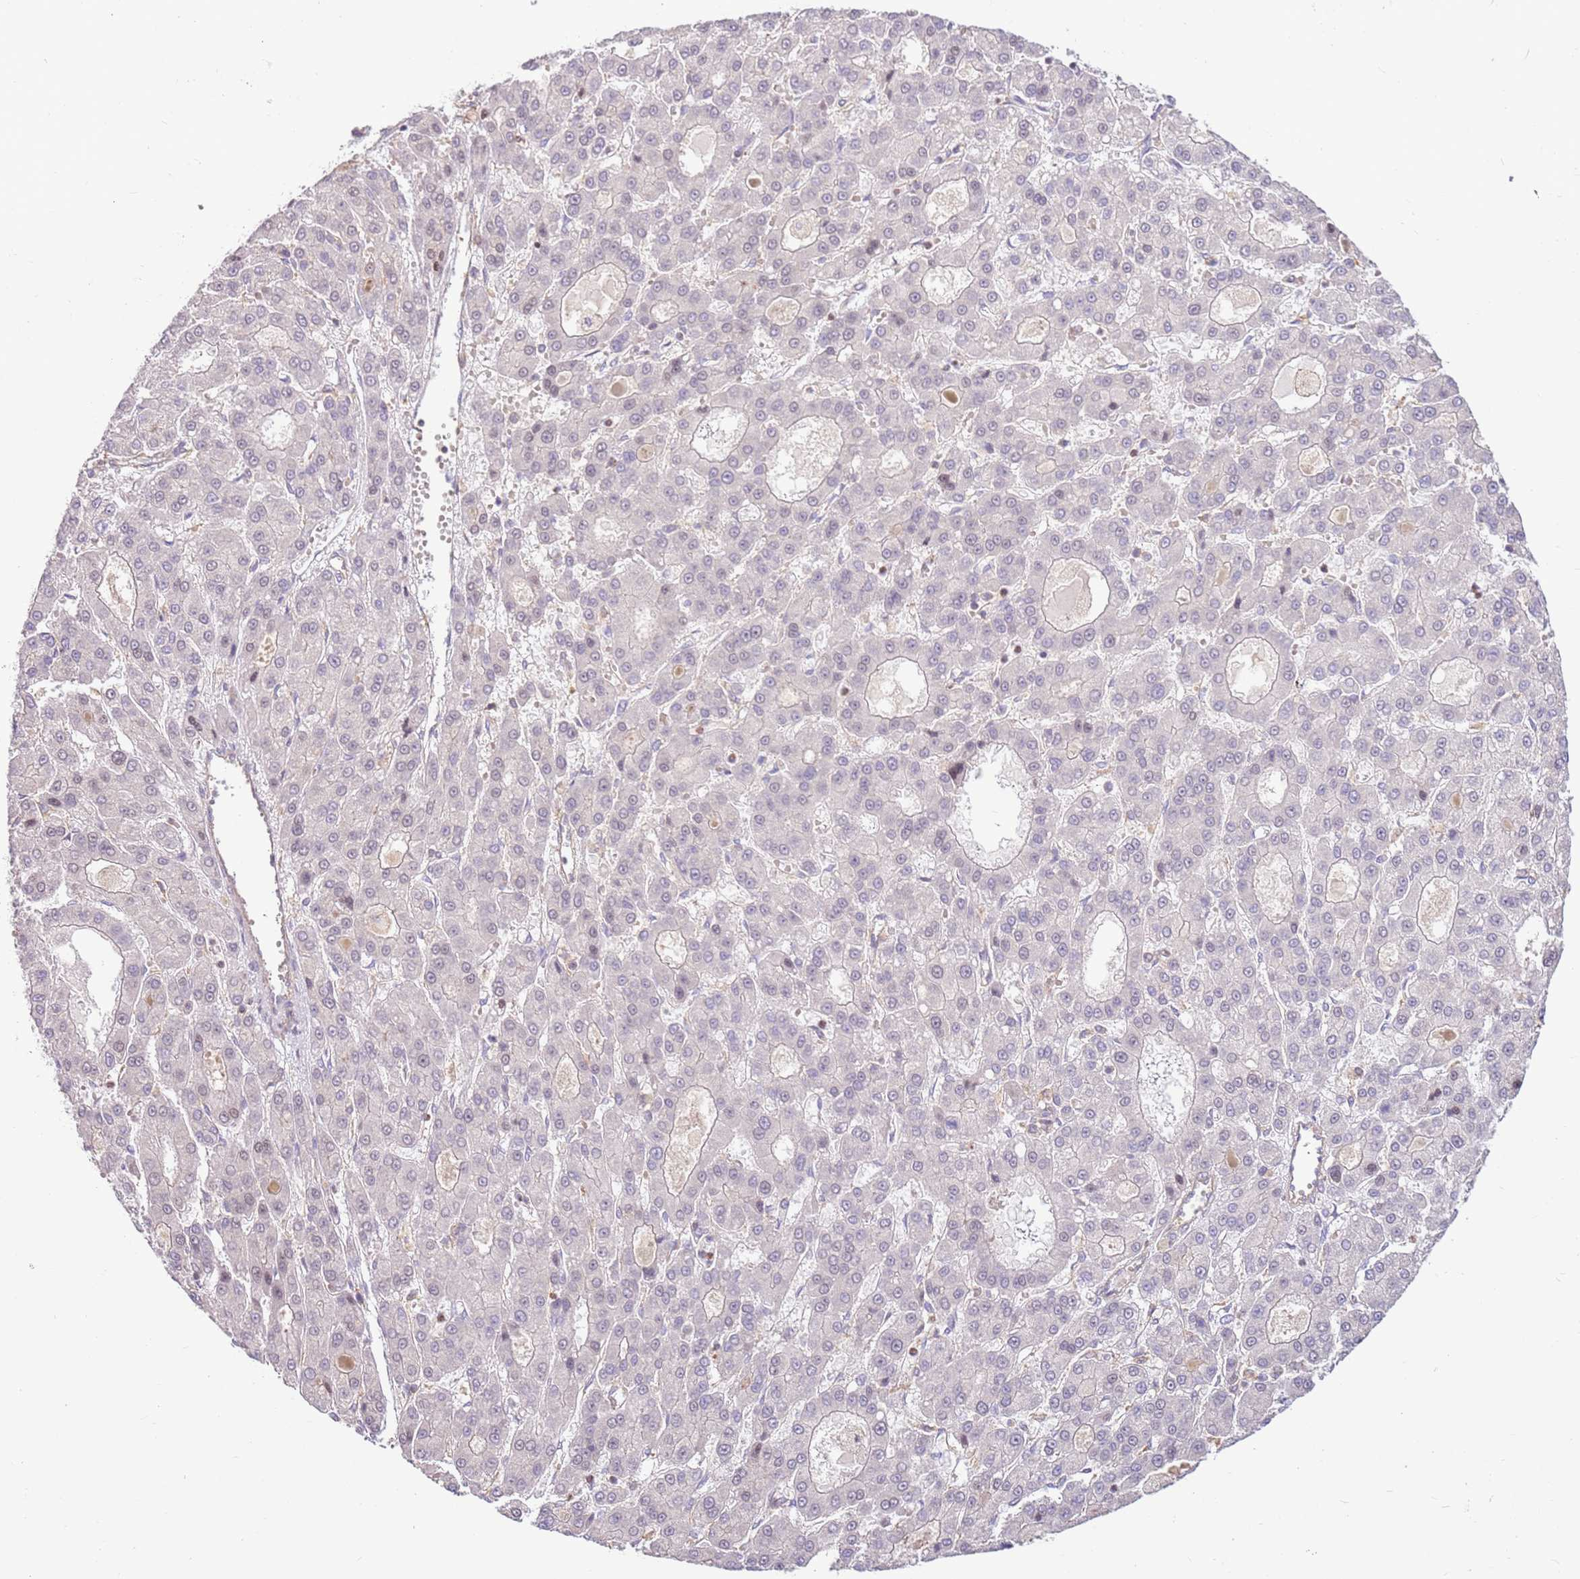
{"staining": {"intensity": "negative", "quantity": "none", "location": "none"}, "tissue": "liver cancer", "cell_type": "Tumor cells", "image_type": "cancer", "snomed": [{"axis": "morphology", "description": "Carcinoma, Hepatocellular, NOS"}, {"axis": "topography", "description": "Liver"}], "caption": "DAB immunohistochemical staining of human liver hepatocellular carcinoma displays no significant staining in tumor cells.", "gene": "EVA1B", "patient": {"sex": "male", "age": 70}}